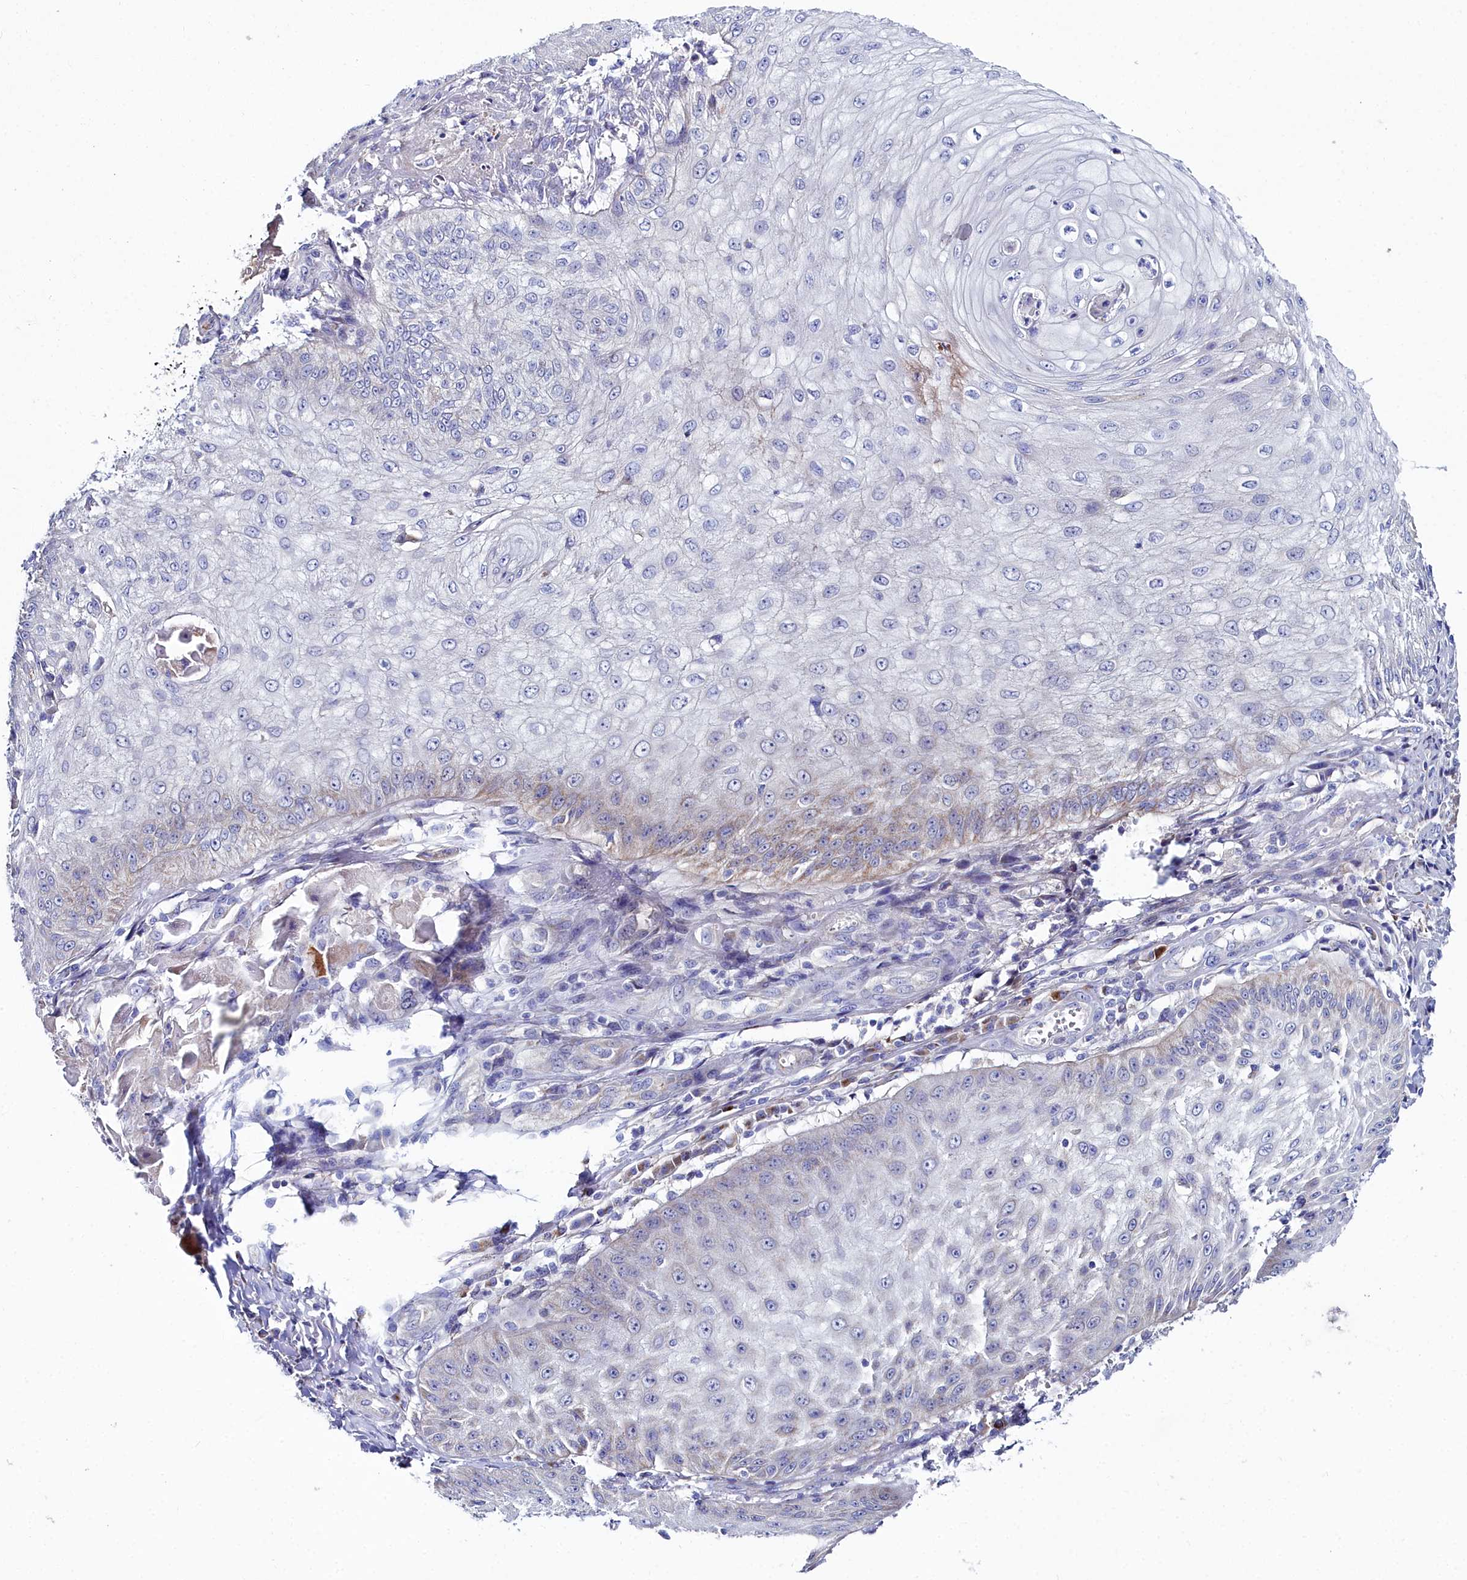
{"staining": {"intensity": "weak", "quantity": "<25%", "location": "cytoplasmic/membranous"}, "tissue": "skin cancer", "cell_type": "Tumor cells", "image_type": "cancer", "snomed": [{"axis": "morphology", "description": "Squamous cell carcinoma, NOS"}, {"axis": "topography", "description": "Skin"}], "caption": "IHC photomicrograph of skin squamous cell carcinoma stained for a protein (brown), which displays no staining in tumor cells.", "gene": "SLC49A3", "patient": {"sex": "male", "age": 70}}